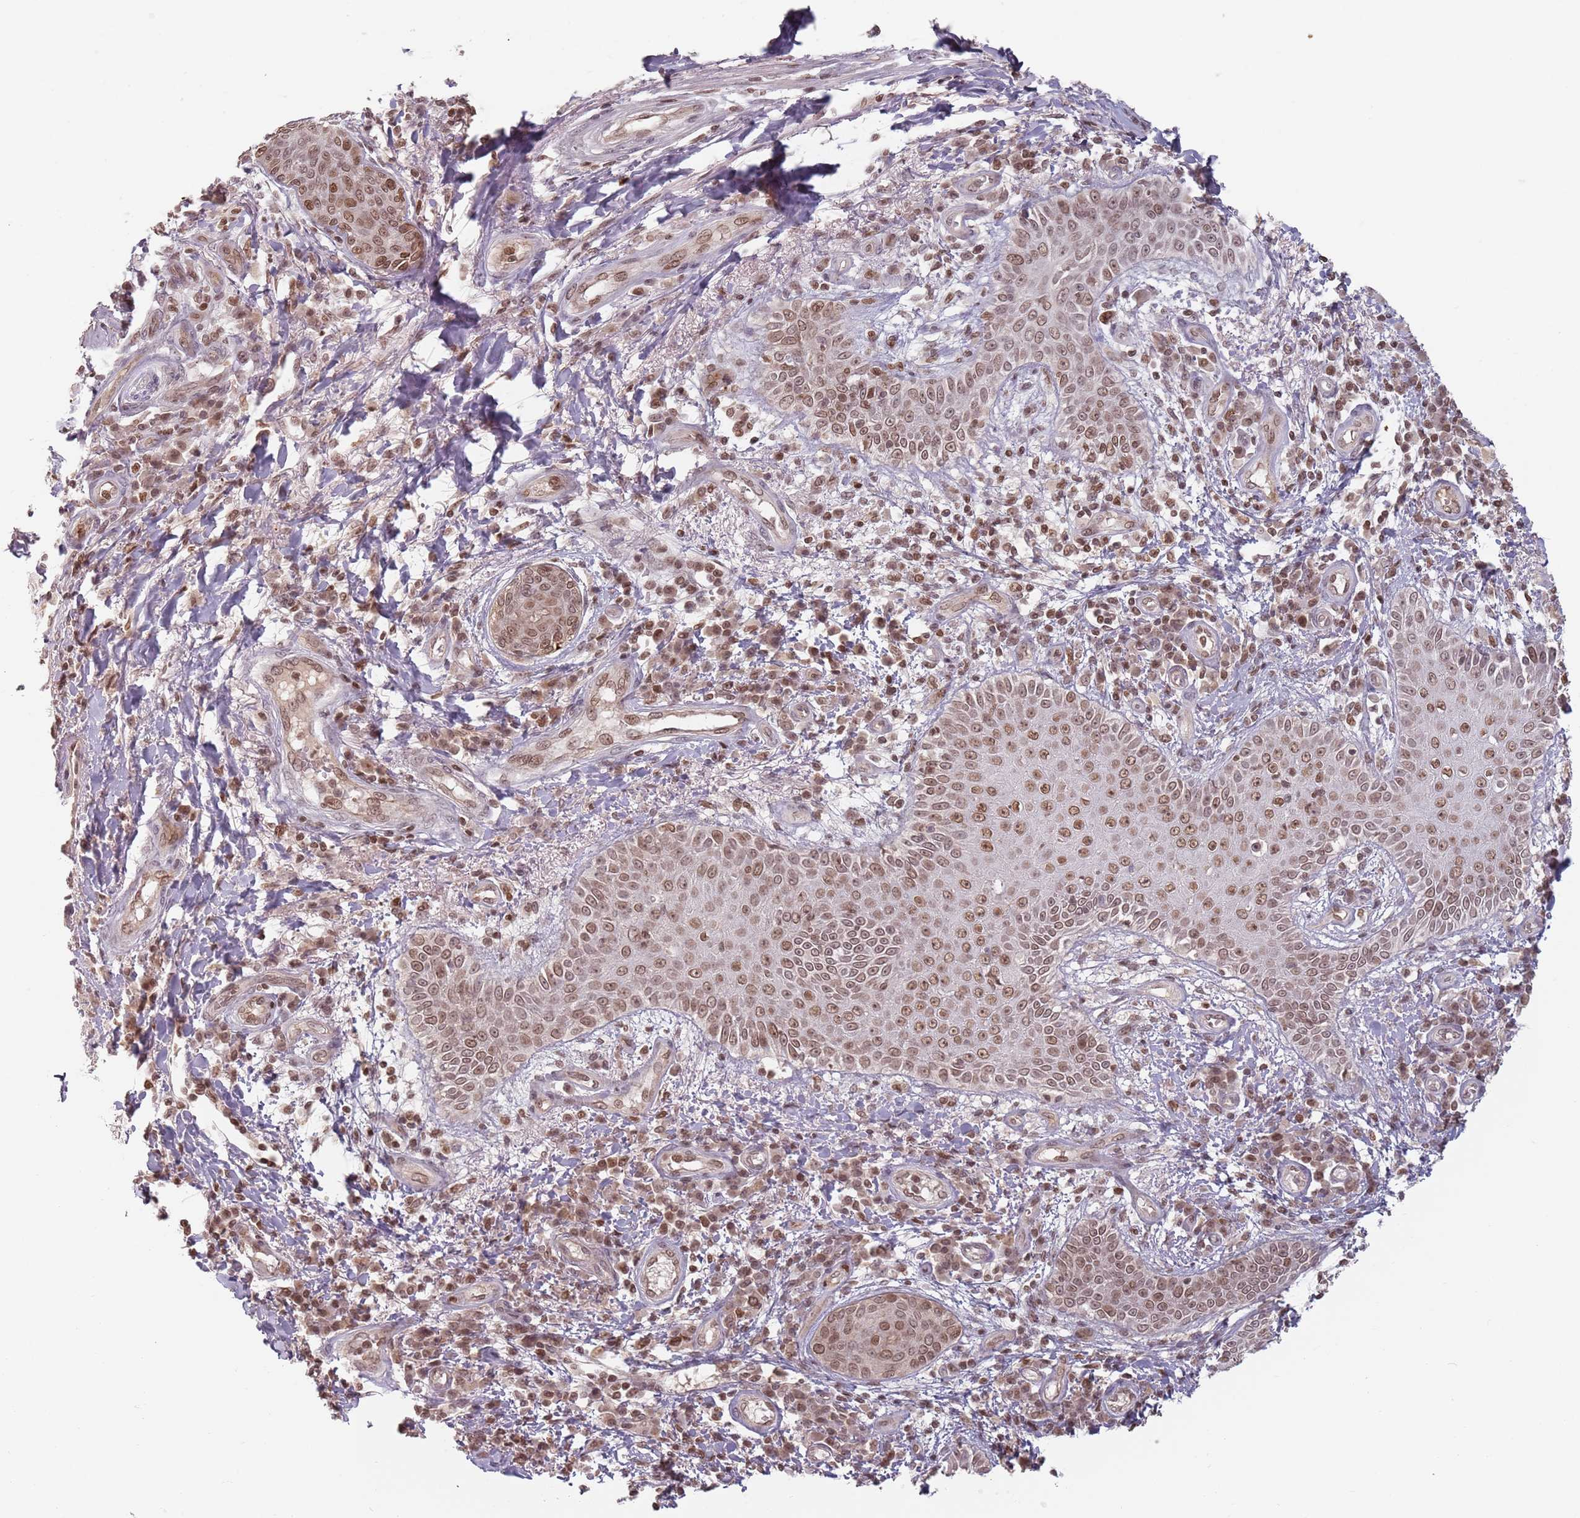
{"staining": {"intensity": "moderate", "quantity": ">75%", "location": "cytoplasmic/membranous,nuclear"}, "tissue": "skin cancer", "cell_type": "Tumor cells", "image_type": "cancer", "snomed": [{"axis": "morphology", "description": "Squamous cell carcinoma, NOS"}, {"axis": "topography", "description": "Skin"}], "caption": "DAB (3,3'-diaminobenzidine) immunohistochemical staining of skin squamous cell carcinoma demonstrates moderate cytoplasmic/membranous and nuclear protein positivity in about >75% of tumor cells.", "gene": "NUP50", "patient": {"sex": "male", "age": 70}}